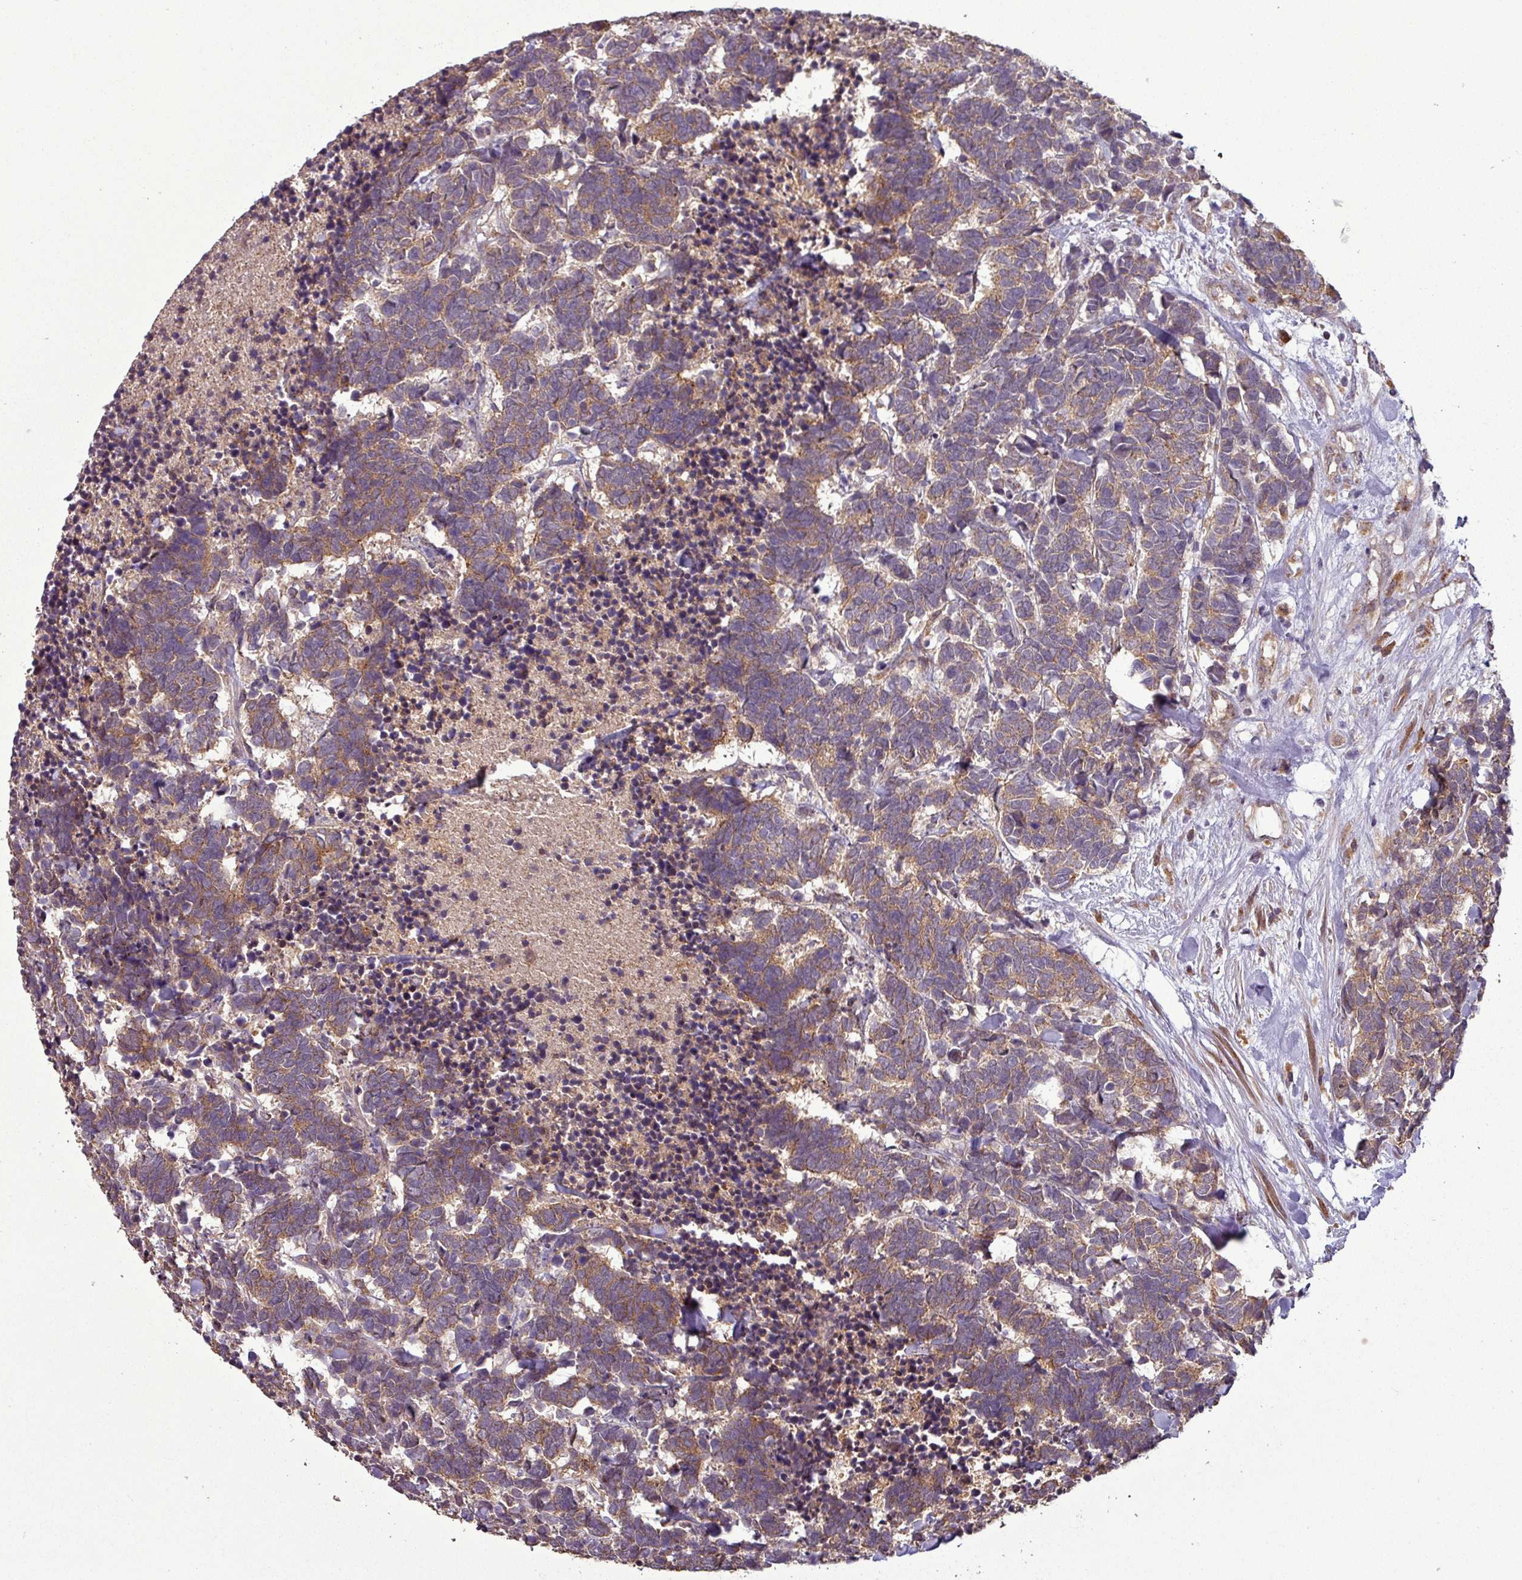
{"staining": {"intensity": "moderate", "quantity": ">75%", "location": "cytoplasmic/membranous"}, "tissue": "carcinoid", "cell_type": "Tumor cells", "image_type": "cancer", "snomed": [{"axis": "morphology", "description": "Carcinoma, NOS"}, {"axis": "morphology", "description": "Carcinoid, malignant, NOS"}, {"axis": "topography", "description": "Urinary bladder"}], "caption": "The photomicrograph shows immunohistochemical staining of carcinoma. There is moderate cytoplasmic/membranous staining is appreciated in about >75% of tumor cells.", "gene": "NT5C3A", "patient": {"sex": "male", "age": 57}}